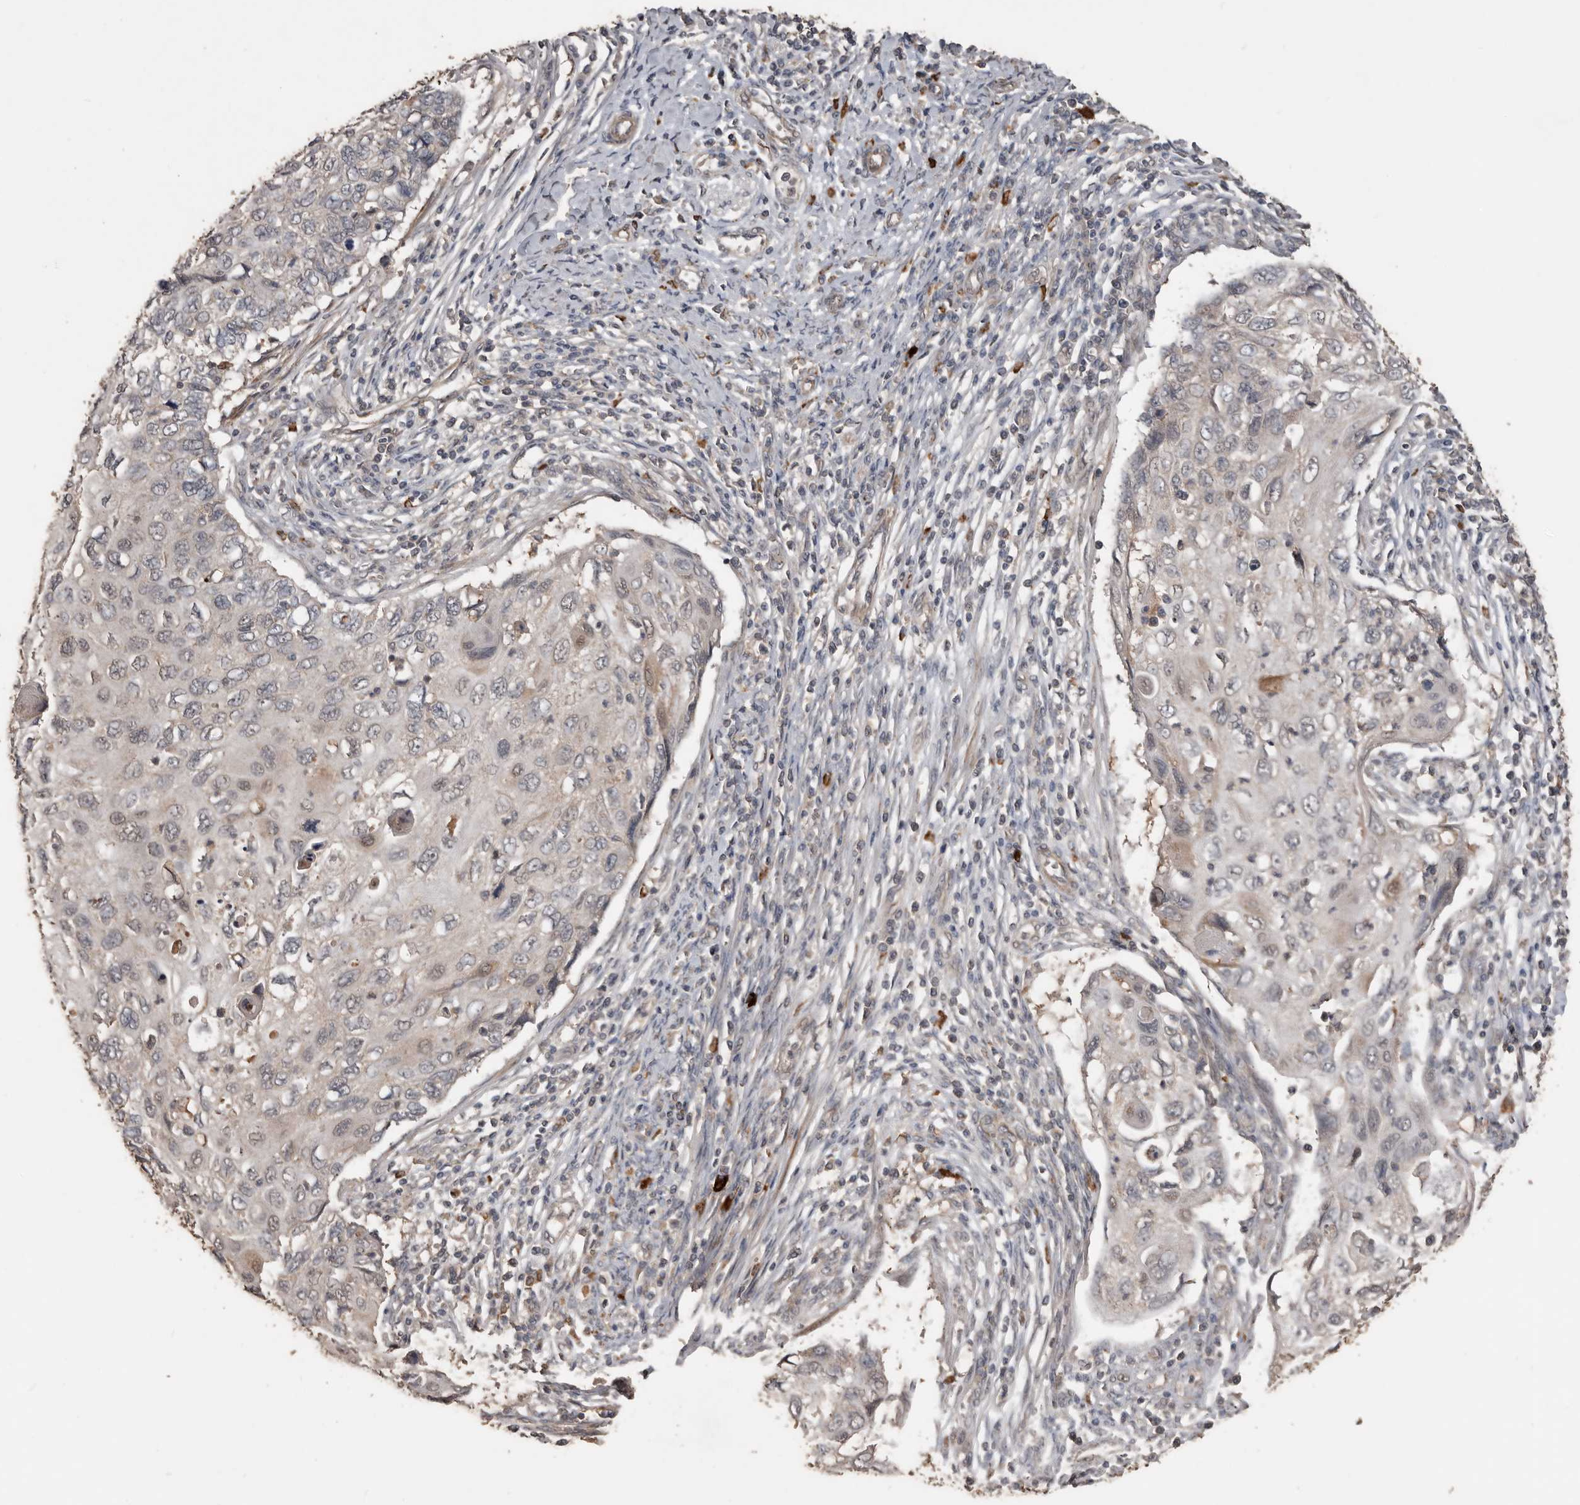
{"staining": {"intensity": "negative", "quantity": "none", "location": "none"}, "tissue": "cervical cancer", "cell_type": "Tumor cells", "image_type": "cancer", "snomed": [{"axis": "morphology", "description": "Squamous cell carcinoma, NOS"}, {"axis": "topography", "description": "Cervix"}], "caption": "Immunohistochemistry of squamous cell carcinoma (cervical) demonstrates no staining in tumor cells.", "gene": "BAMBI", "patient": {"sex": "female", "age": 70}}